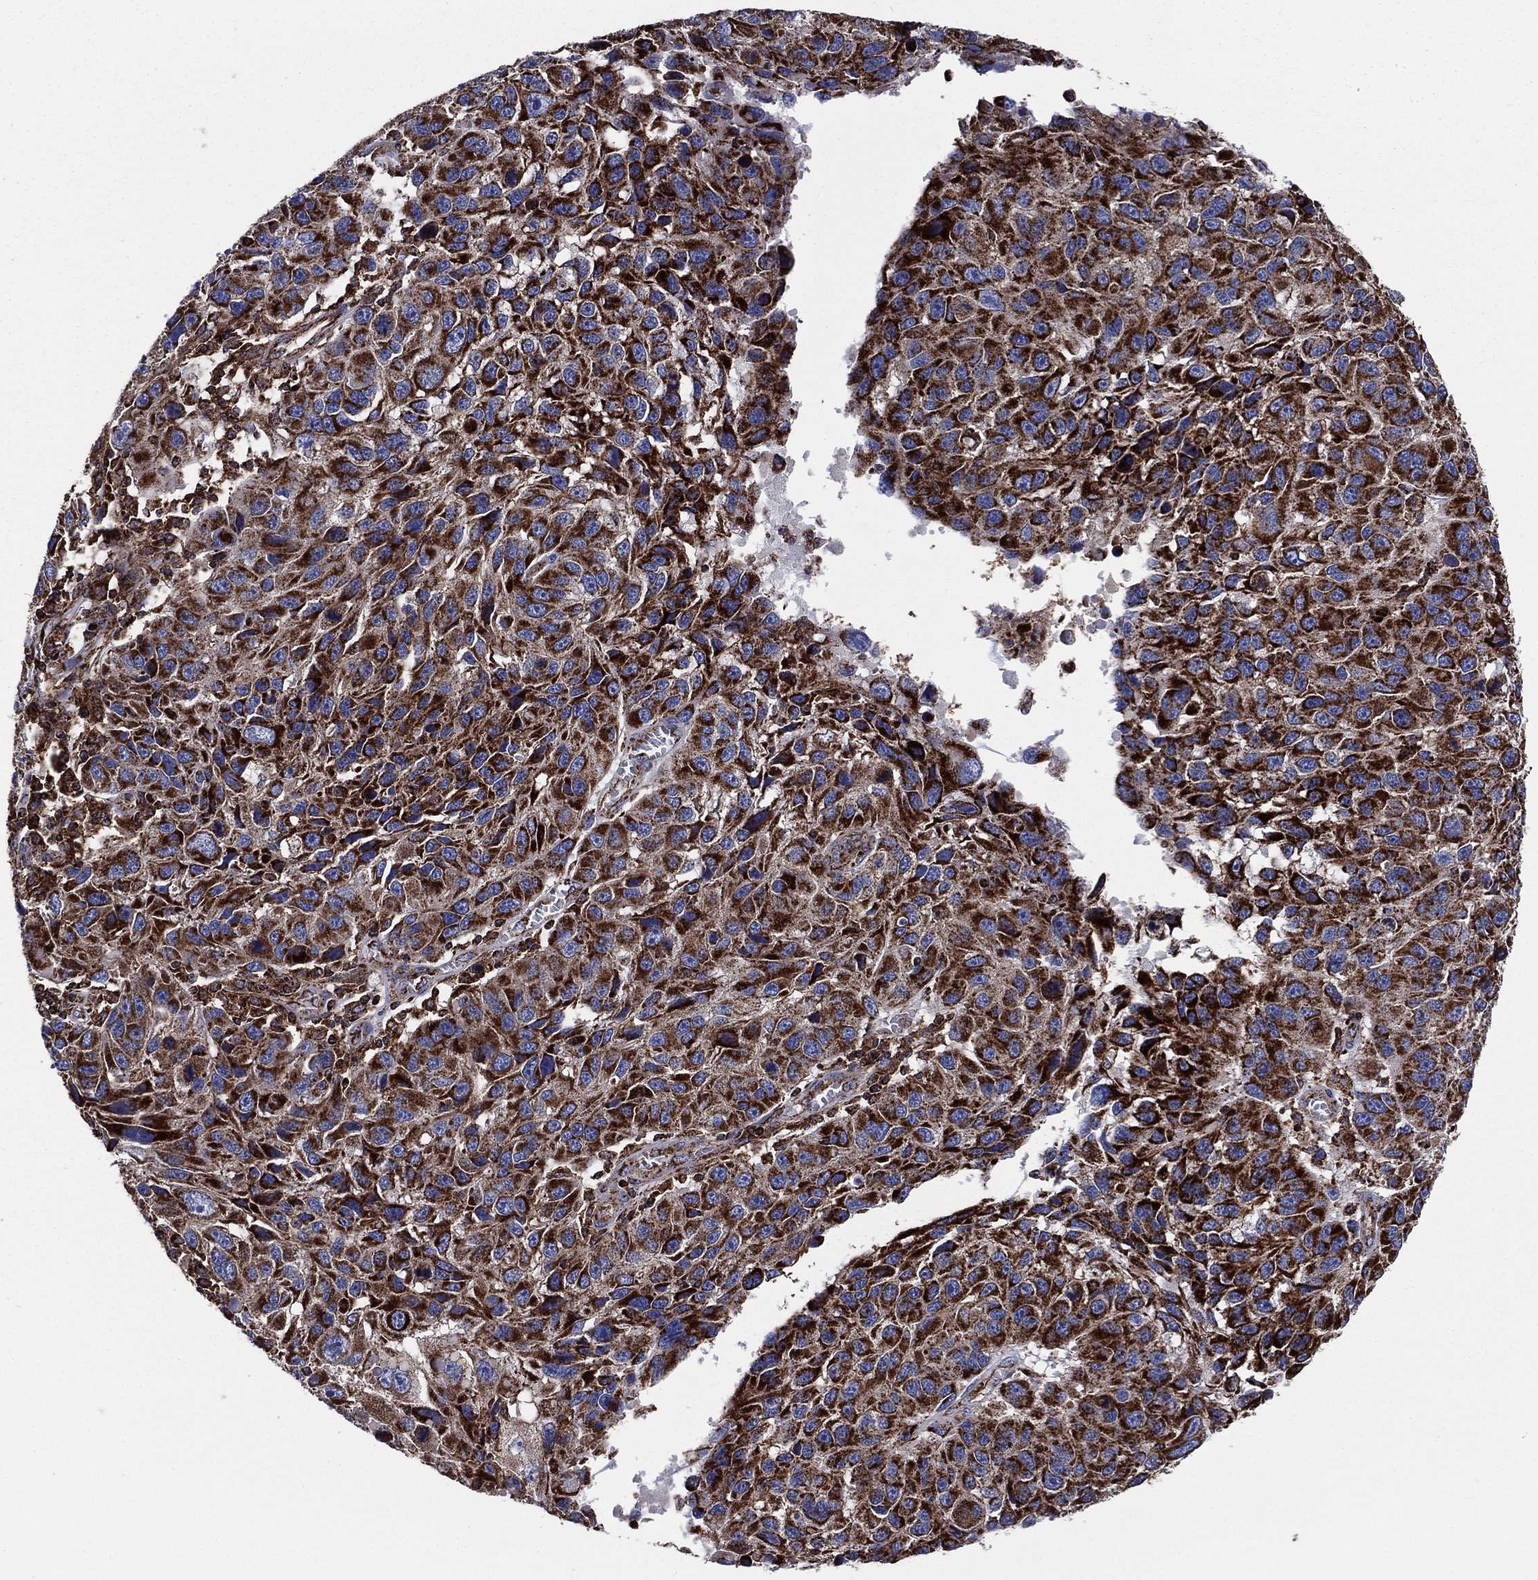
{"staining": {"intensity": "strong", "quantity": ">75%", "location": "cytoplasmic/membranous"}, "tissue": "melanoma", "cell_type": "Tumor cells", "image_type": "cancer", "snomed": [{"axis": "morphology", "description": "Malignant melanoma, NOS"}, {"axis": "topography", "description": "Skin"}], "caption": "A histopathology image of human malignant melanoma stained for a protein reveals strong cytoplasmic/membranous brown staining in tumor cells. The protein is shown in brown color, while the nuclei are stained blue.", "gene": "ANKRD37", "patient": {"sex": "male", "age": 53}}